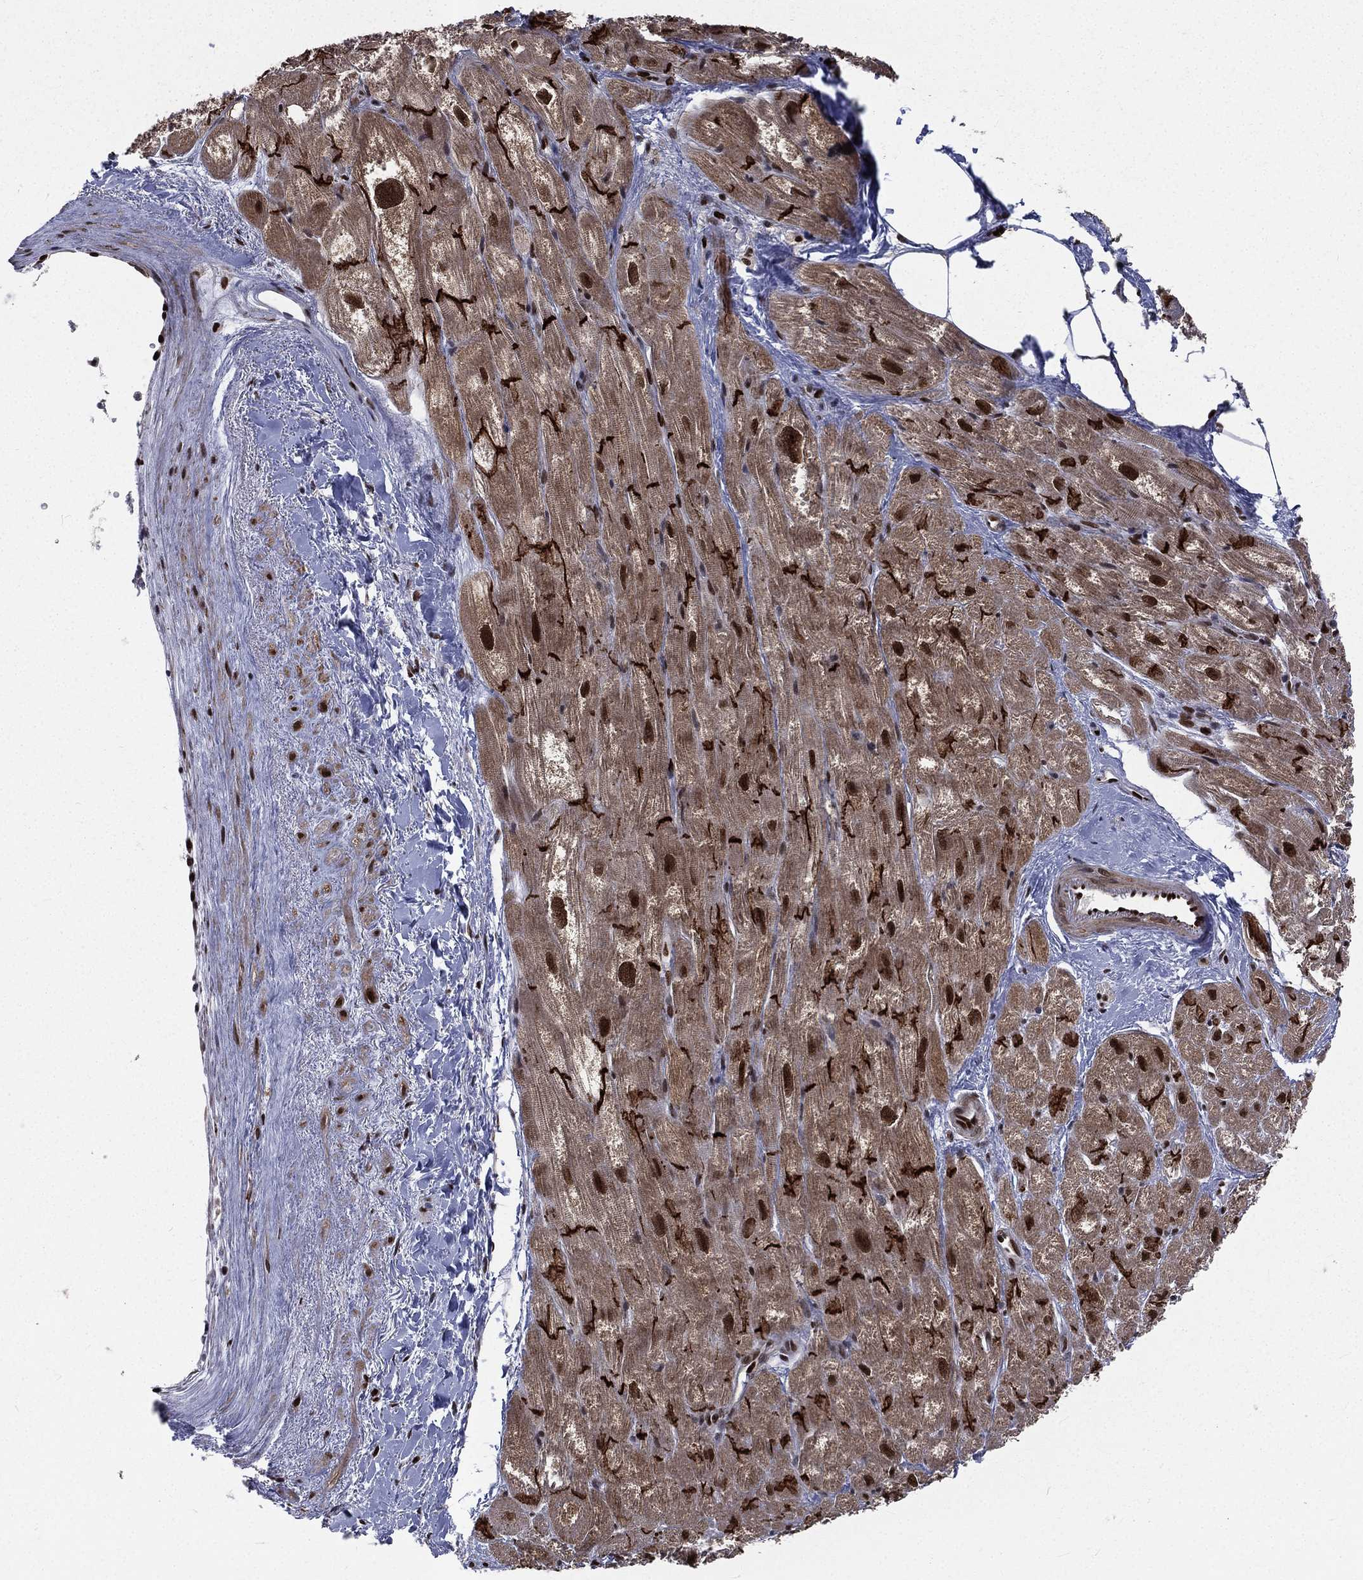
{"staining": {"intensity": "strong", "quantity": ">75%", "location": "cytoplasmic/membranous,nuclear"}, "tissue": "heart muscle", "cell_type": "Cardiomyocytes", "image_type": "normal", "snomed": [{"axis": "morphology", "description": "Normal tissue, NOS"}, {"axis": "topography", "description": "Heart"}], "caption": "Heart muscle stained with DAB (3,3'-diaminobenzidine) immunohistochemistry (IHC) displays high levels of strong cytoplasmic/membranous,nuclear staining in about >75% of cardiomyocytes.", "gene": "POLB", "patient": {"sex": "male", "age": 62}}